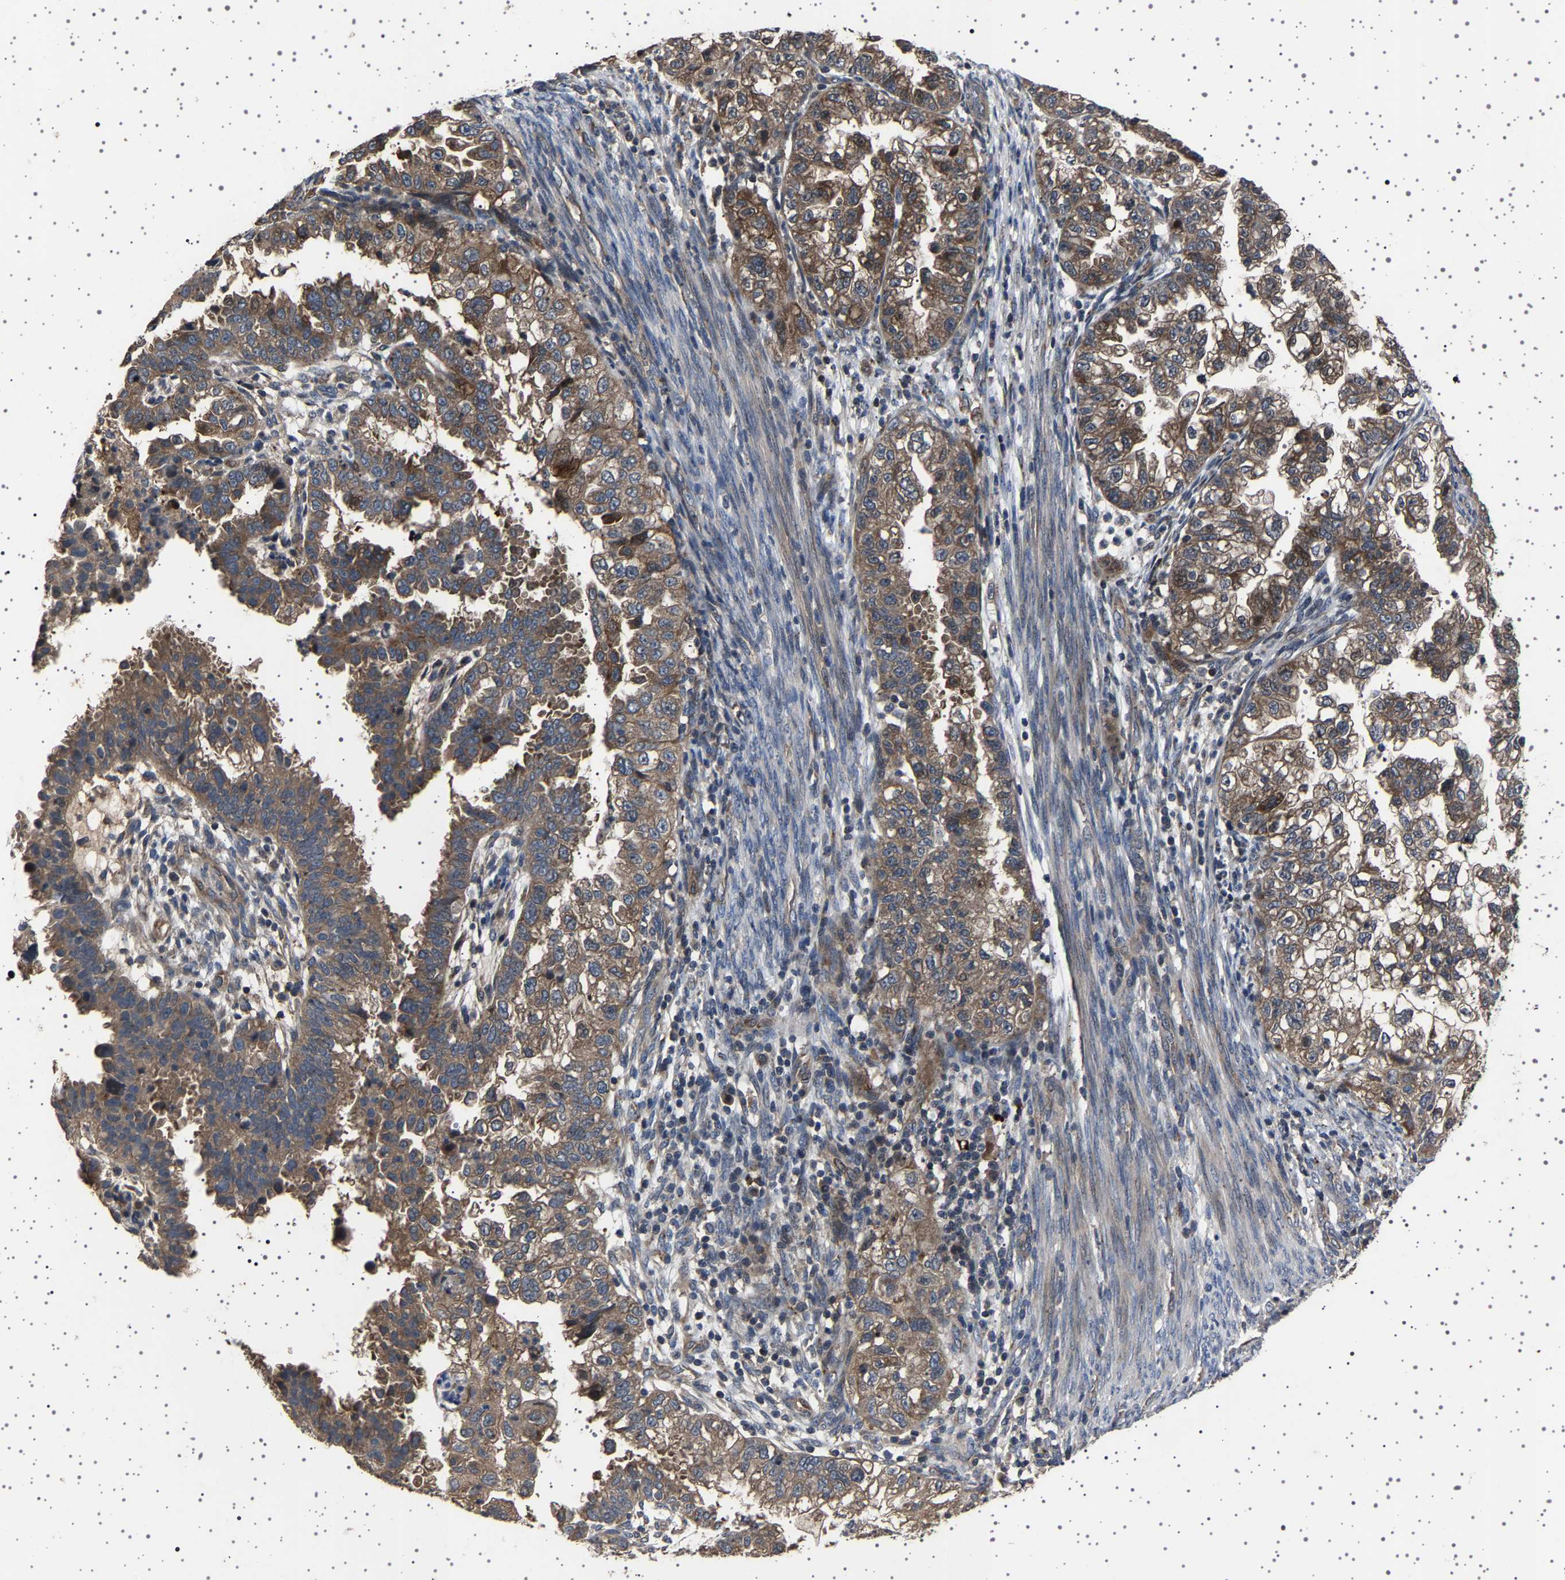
{"staining": {"intensity": "moderate", "quantity": ">75%", "location": "cytoplasmic/membranous"}, "tissue": "endometrial cancer", "cell_type": "Tumor cells", "image_type": "cancer", "snomed": [{"axis": "morphology", "description": "Adenocarcinoma, NOS"}, {"axis": "topography", "description": "Endometrium"}], "caption": "Endometrial cancer tissue demonstrates moderate cytoplasmic/membranous staining in approximately >75% of tumor cells", "gene": "NCKAP1", "patient": {"sex": "female", "age": 85}}